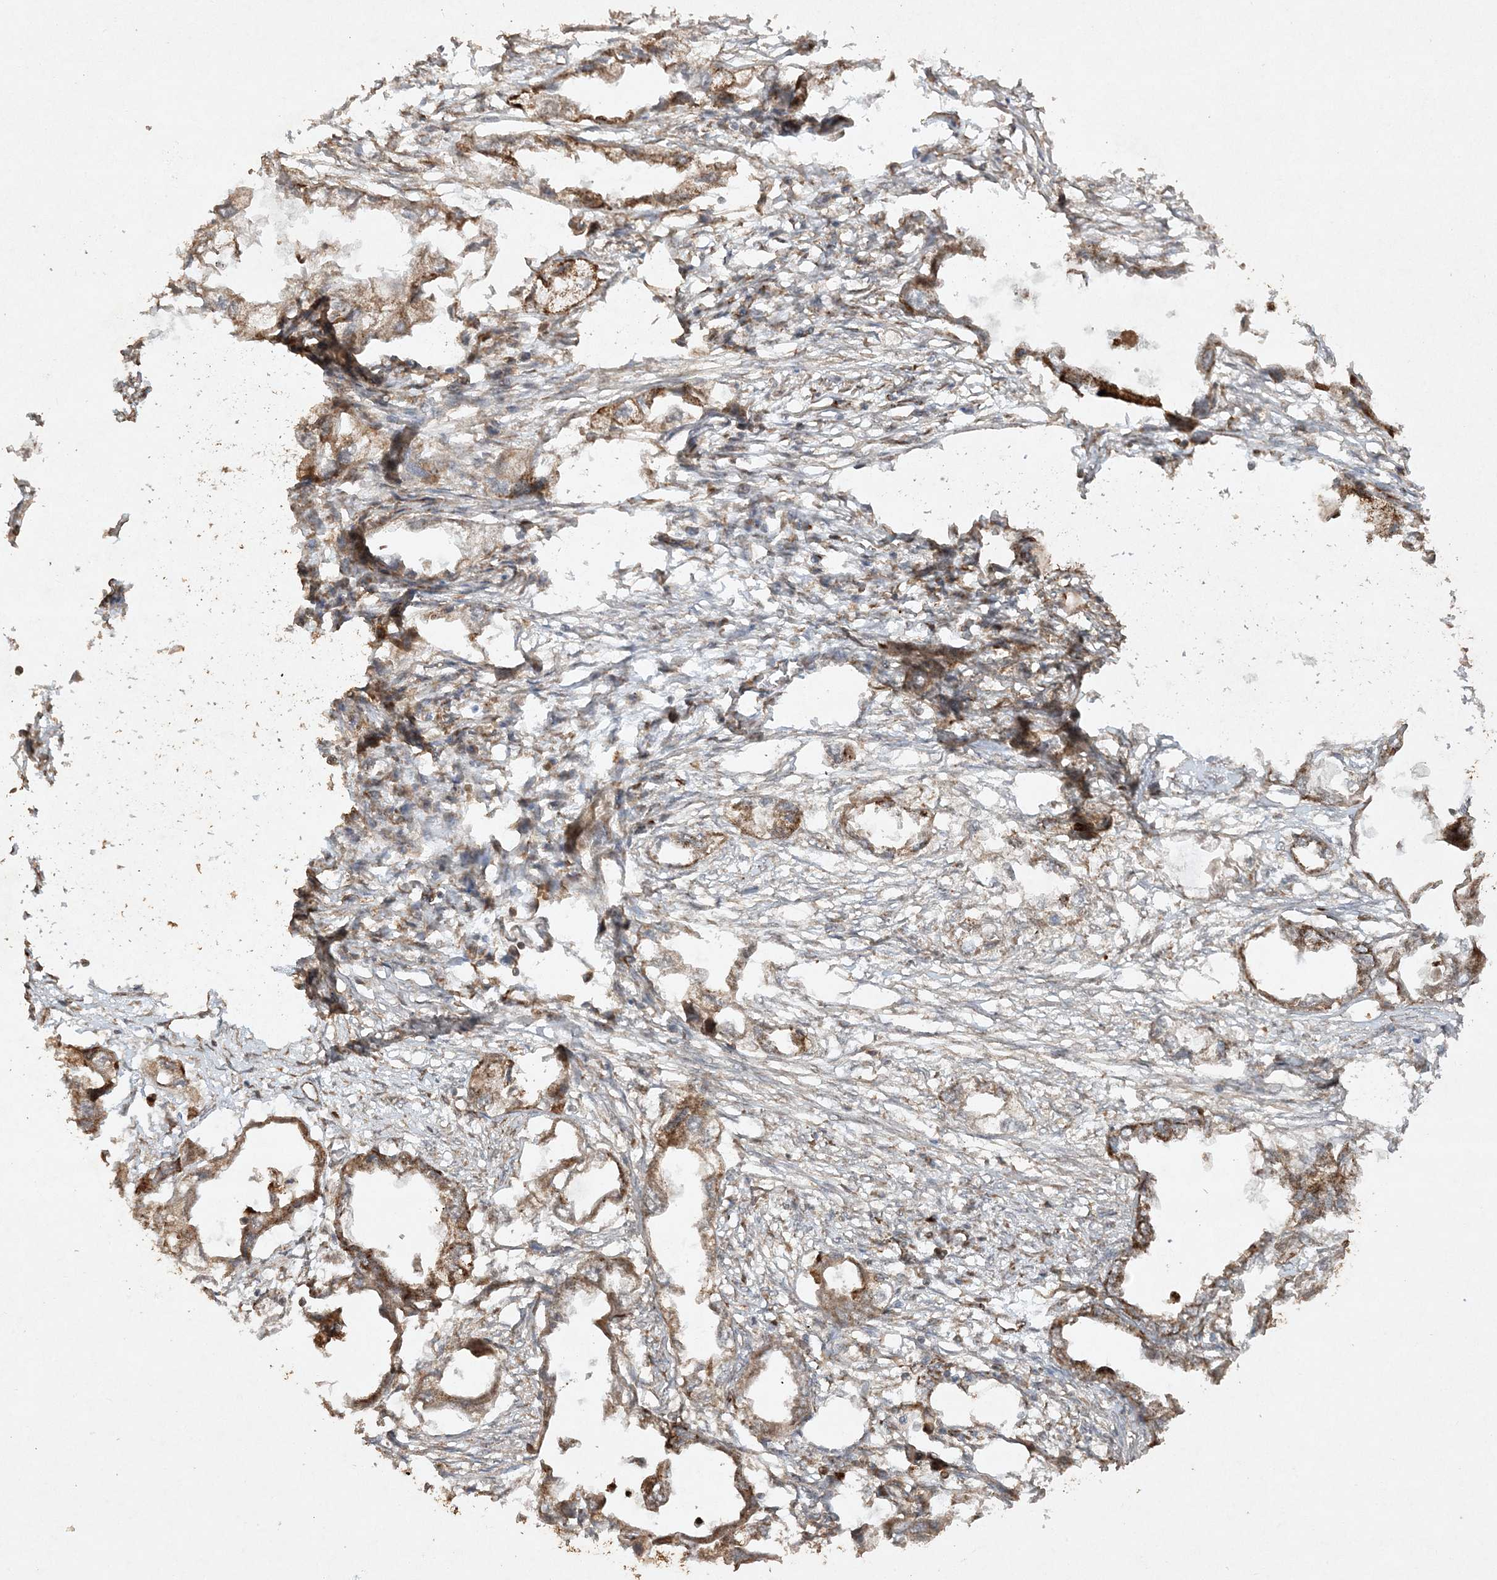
{"staining": {"intensity": "moderate", "quantity": ">75%", "location": "cytoplasmic/membranous"}, "tissue": "endometrial cancer", "cell_type": "Tumor cells", "image_type": "cancer", "snomed": [{"axis": "morphology", "description": "Adenocarcinoma, NOS"}, {"axis": "morphology", "description": "Adenocarcinoma, metastatic, NOS"}, {"axis": "topography", "description": "Adipose tissue"}, {"axis": "topography", "description": "Endometrium"}], "caption": "Immunohistochemistry (IHC) of human endometrial cancer (metastatic adenocarcinoma) exhibits medium levels of moderate cytoplasmic/membranous staining in about >75% of tumor cells.", "gene": "AVPI1", "patient": {"sex": "female", "age": 67}}